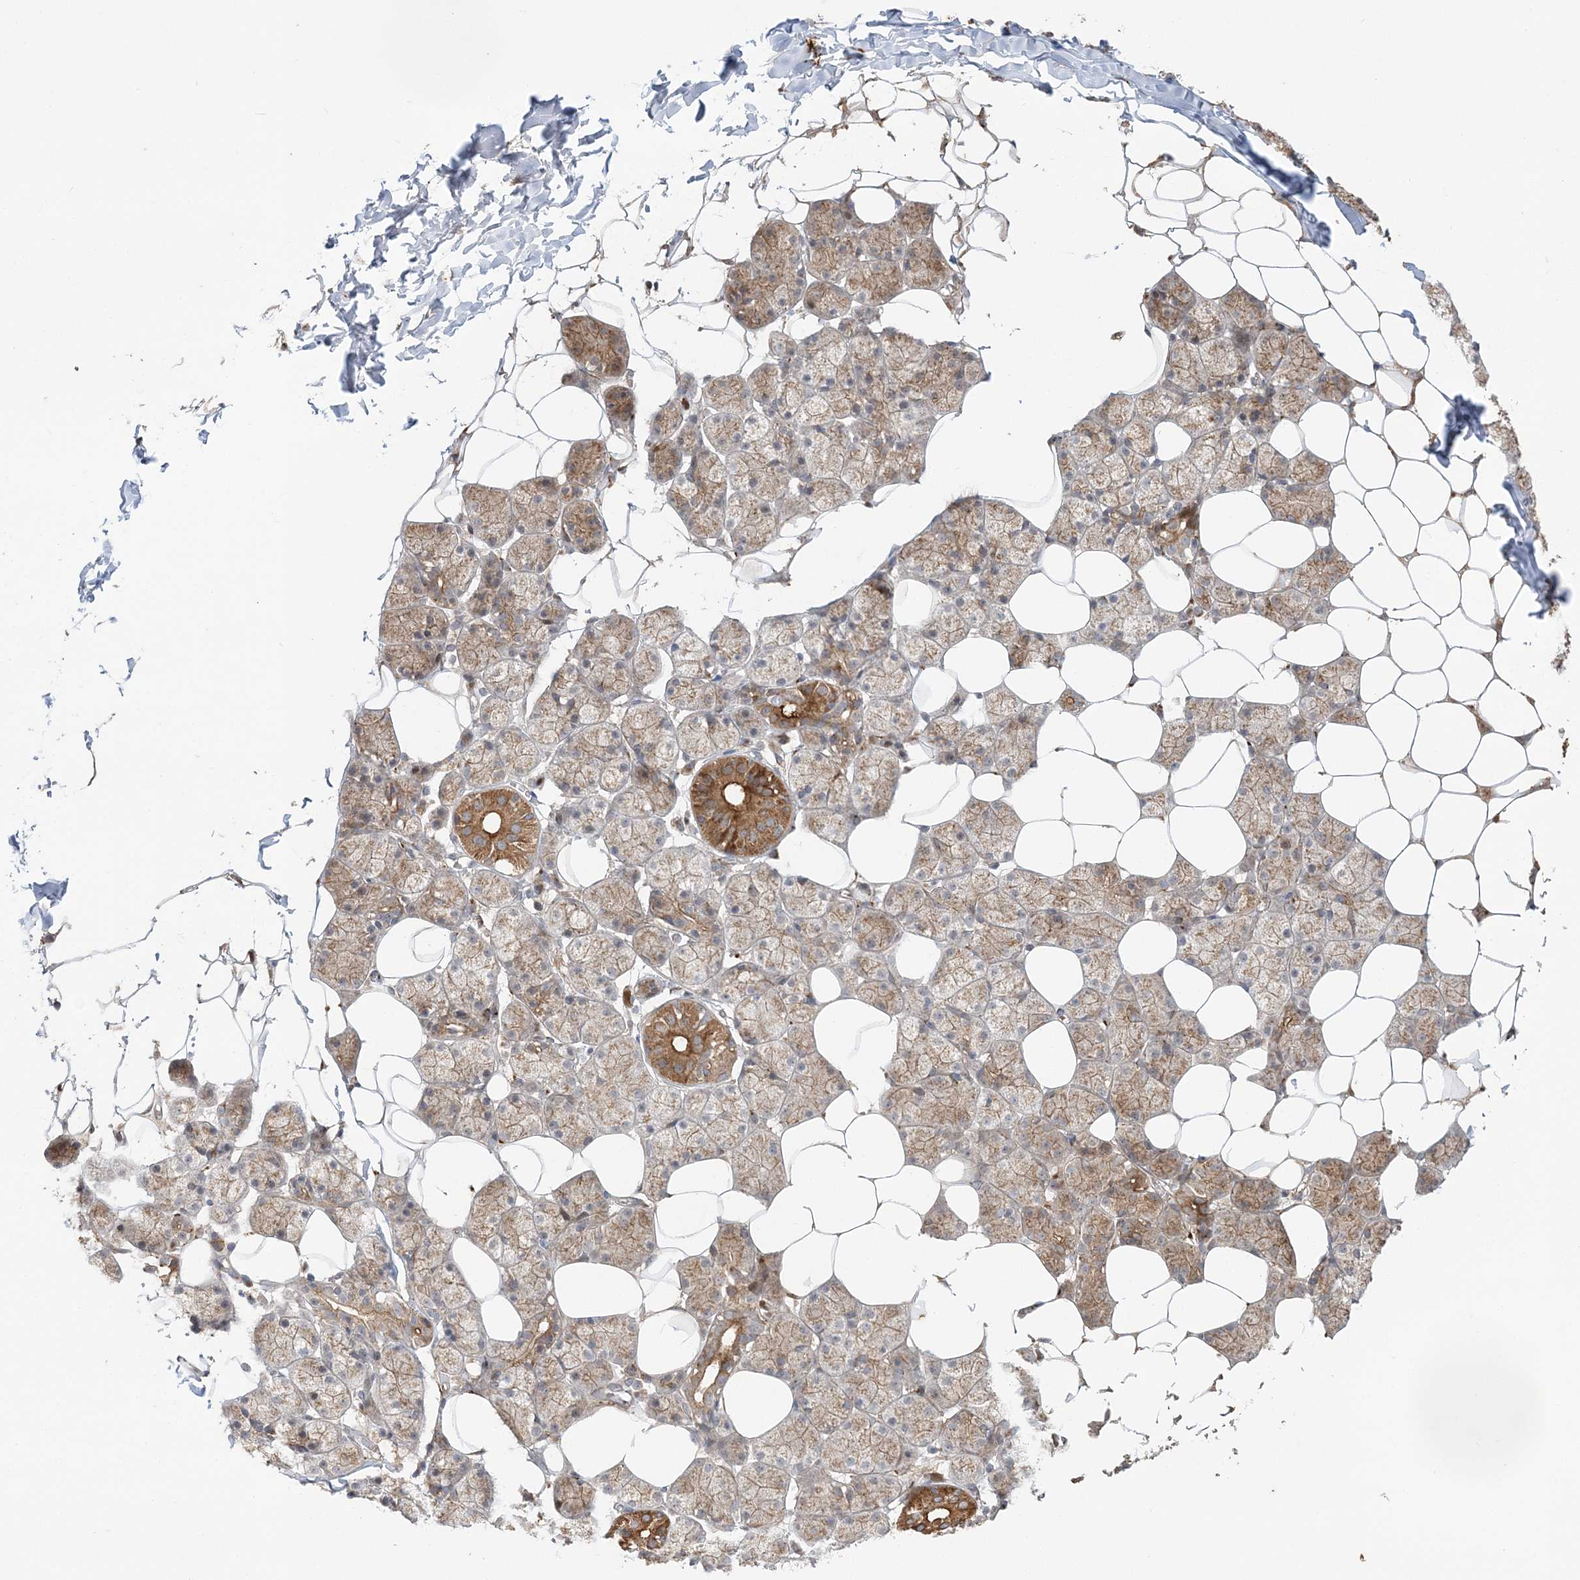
{"staining": {"intensity": "moderate", "quantity": "25%-75%", "location": "cytoplasmic/membranous"}, "tissue": "salivary gland", "cell_type": "Glandular cells", "image_type": "normal", "snomed": [{"axis": "morphology", "description": "Normal tissue, NOS"}, {"axis": "topography", "description": "Salivary gland"}], "caption": "Immunohistochemistry of unremarkable human salivary gland shows medium levels of moderate cytoplasmic/membranous expression in about 25%-75% of glandular cells. (Stains: DAB in brown, nuclei in blue, Microscopy: brightfield microscopy at high magnification).", "gene": "ABCC3", "patient": {"sex": "female", "age": 33}}